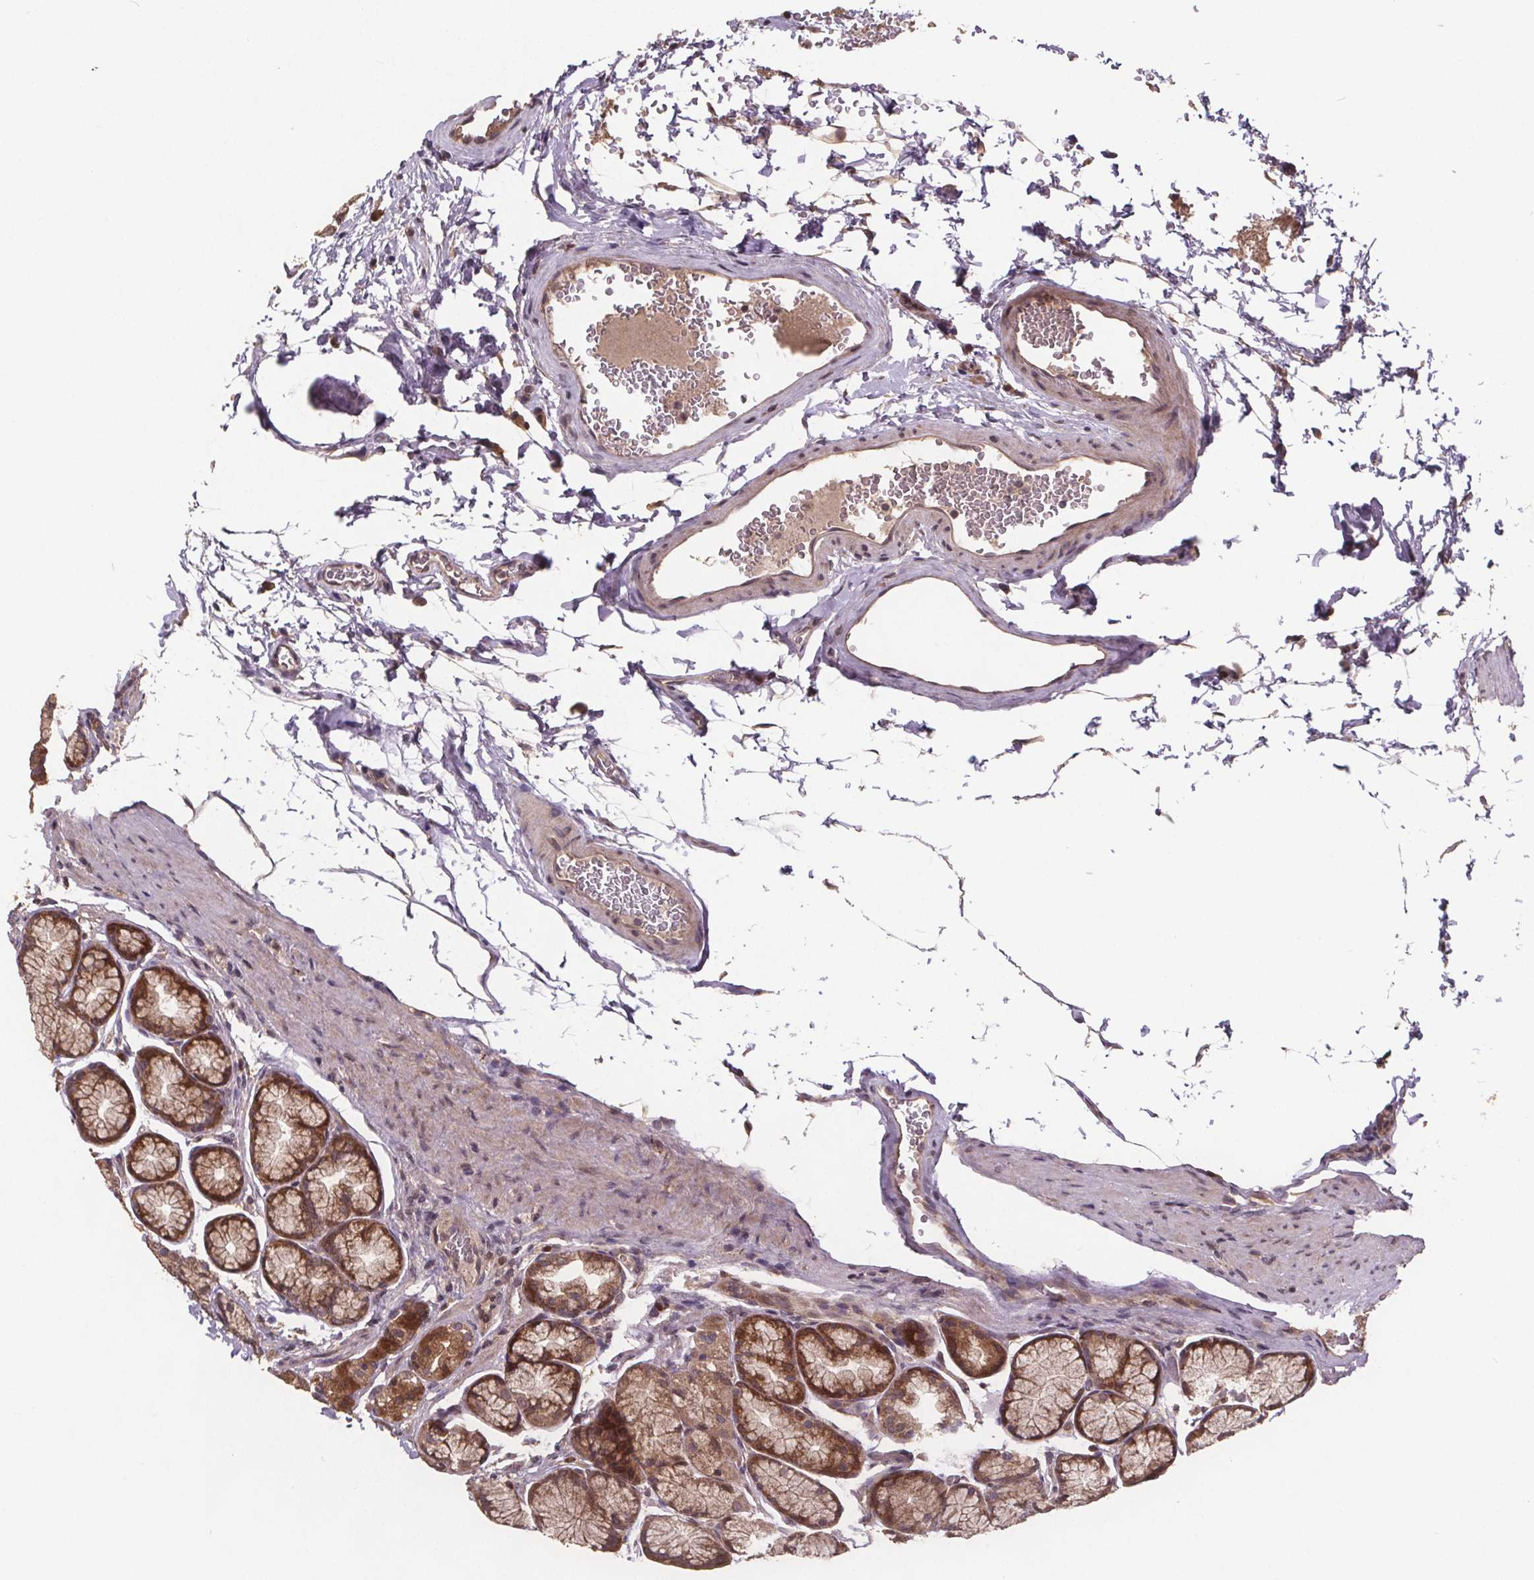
{"staining": {"intensity": "moderate", "quantity": "25%-75%", "location": "cytoplasmic/membranous,nuclear"}, "tissue": "stomach", "cell_type": "Glandular cells", "image_type": "normal", "snomed": [{"axis": "morphology", "description": "Normal tissue, NOS"}, {"axis": "morphology", "description": "Adenocarcinoma, NOS"}, {"axis": "morphology", "description": "Adenocarcinoma, High grade"}, {"axis": "topography", "description": "Stomach, upper"}, {"axis": "topography", "description": "Stomach"}], "caption": "Glandular cells reveal moderate cytoplasmic/membranous,nuclear positivity in approximately 25%-75% of cells in benign stomach.", "gene": "USP9X", "patient": {"sex": "female", "age": 65}}